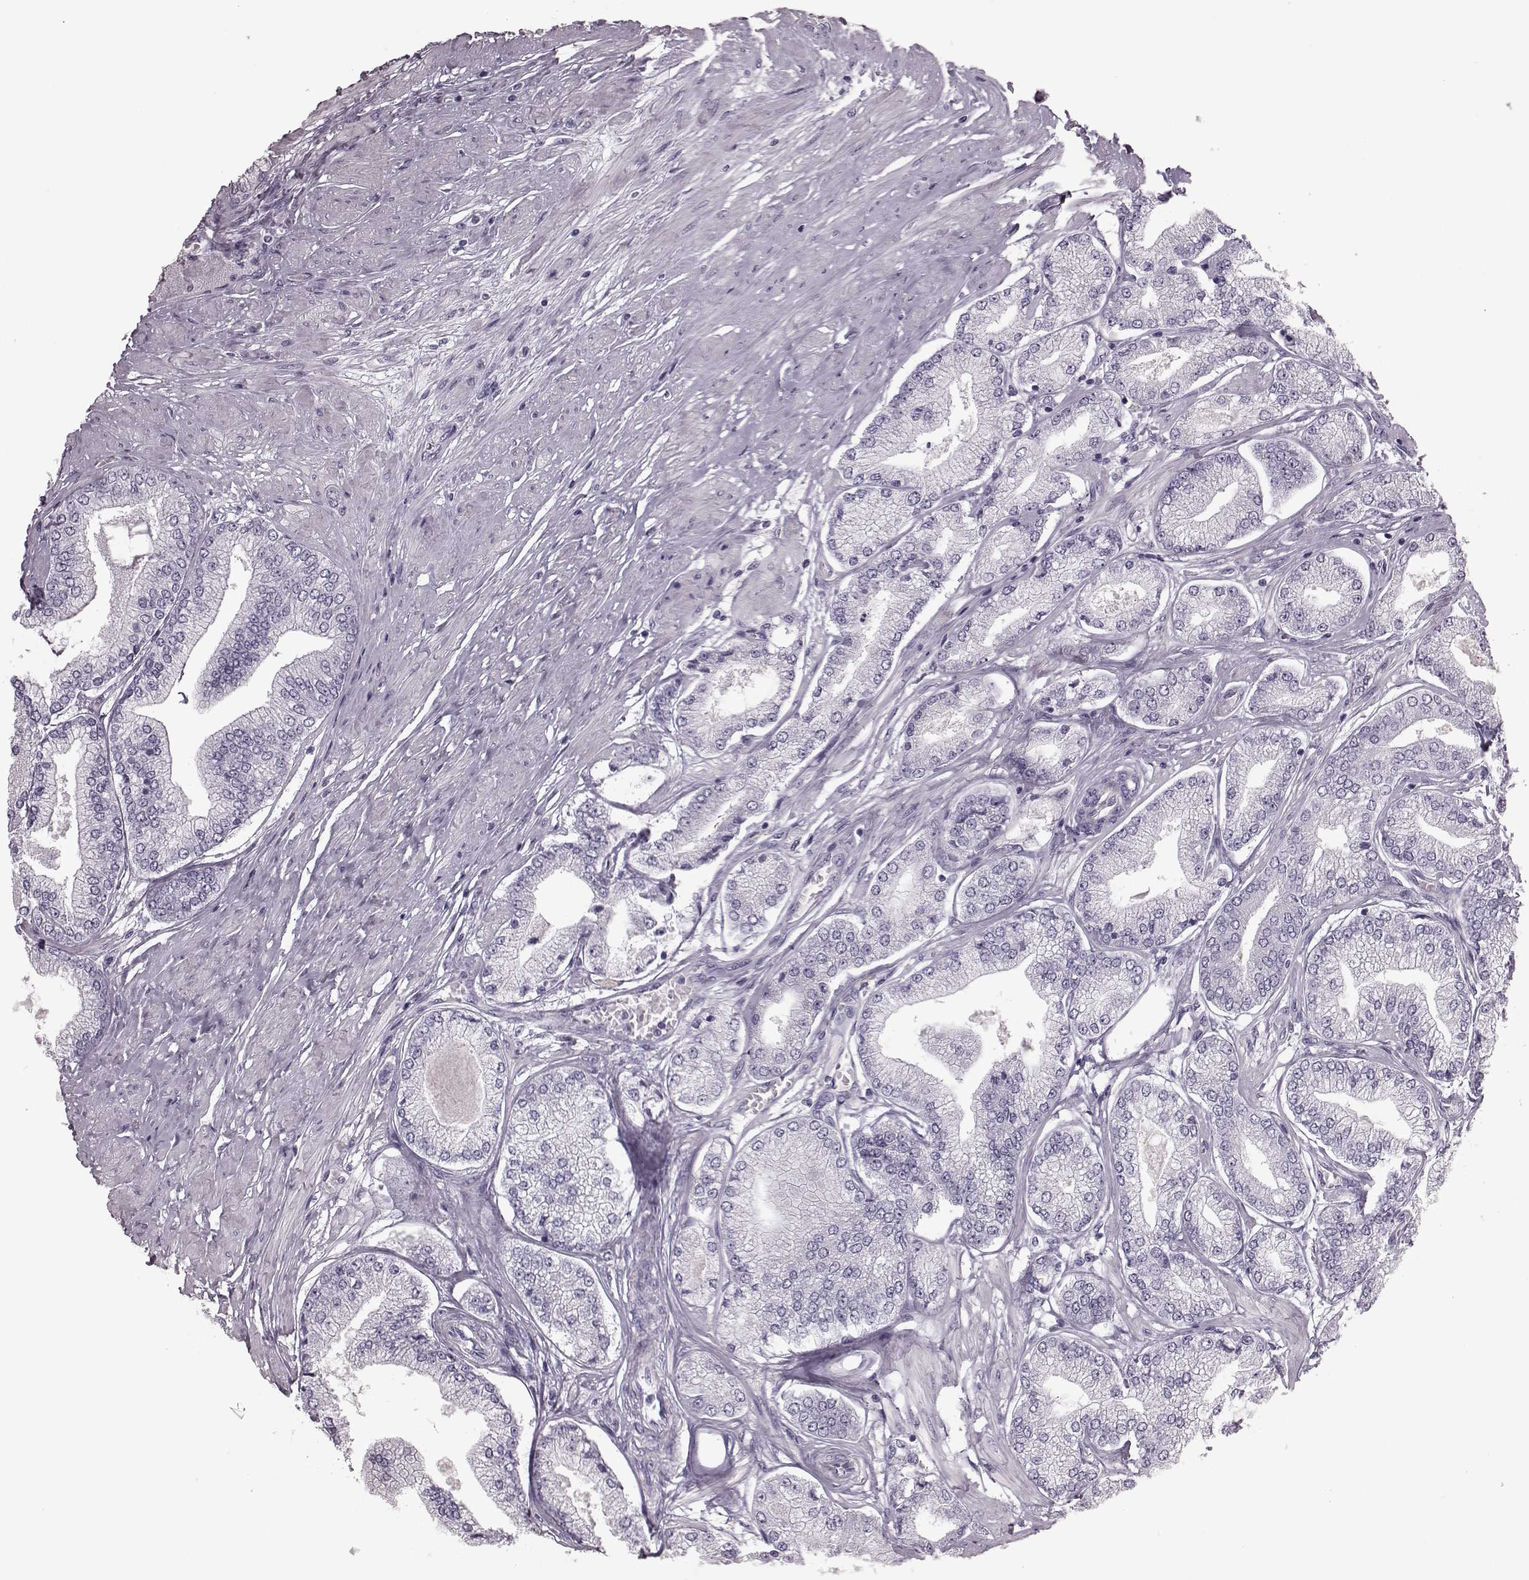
{"staining": {"intensity": "negative", "quantity": "none", "location": "none"}, "tissue": "prostate cancer", "cell_type": "Tumor cells", "image_type": "cancer", "snomed": [{"axis": "morphology", "description": "Adenocarcinoma, Low grade"}, {"axis": "topography", "description": "Prostate"}], "caption": "High magnification brightfield microscopy of prostate cancer stained with DAB (3,3'-diaminobenzidine) (brown) and counterstained with hematoxylin (blue): tumor cells show no significant staining.", "gene": "CRYBA2", "patient": {"sex": "male", "age": 55}}